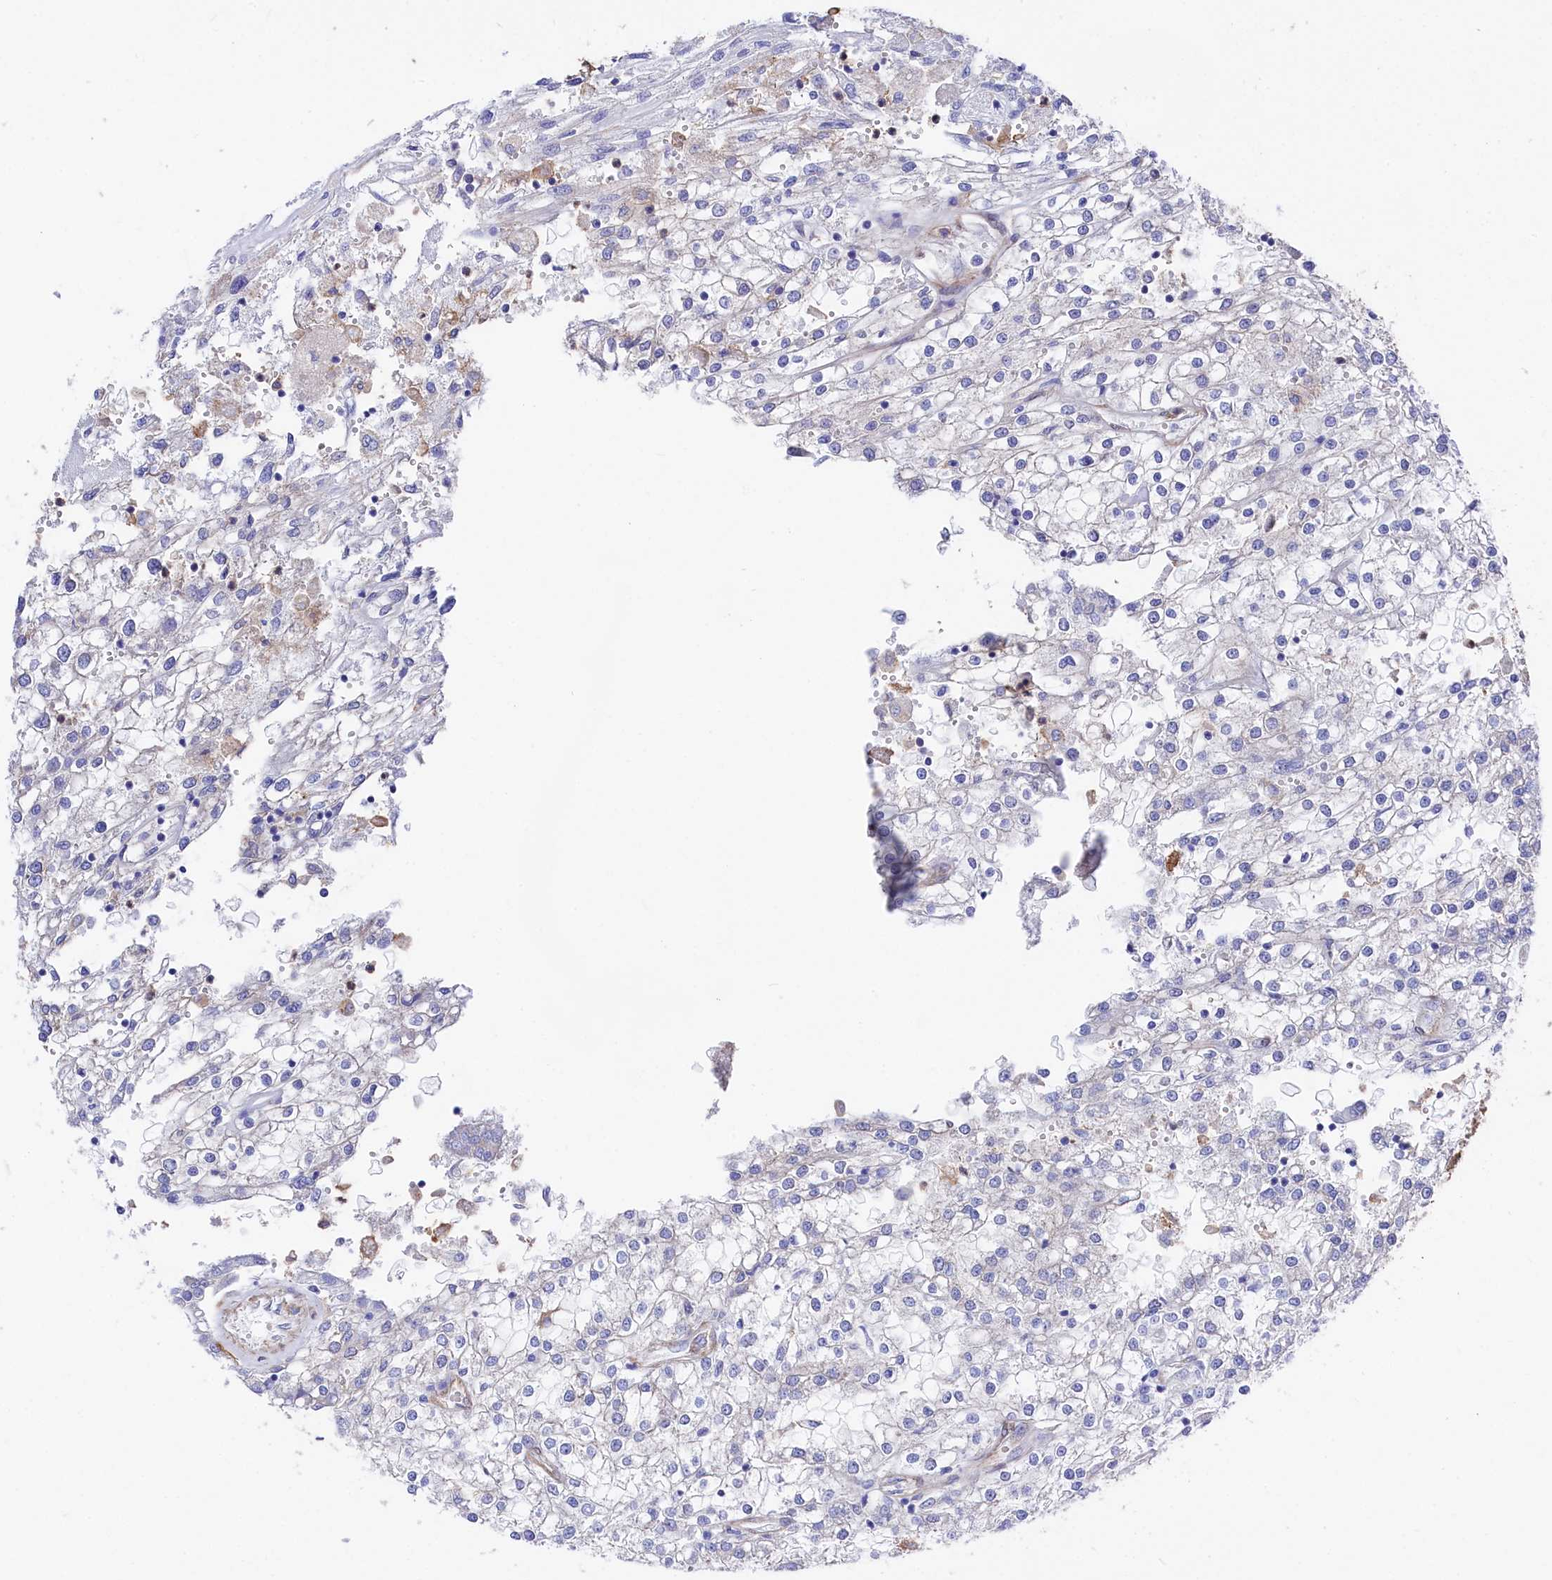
{"staining": {"intensity": "negative", "quantity": "none", "location": "none"}, "tissue": "renal cancer", "cell_type": "Tumor cells", "image_type": "cancer", "snomed": [{"axis": "morphology", "description": "Adenocarcinoma, NOS"}, {"axis": "topography", "description": "Kidney"}], "caption": "The photomicrograph demonstrates no significant staining in tumor cells of renal adenocarcinoma.", "gene": "TNKS1BP1", "patient": {"sex": "female", "age": 52}}